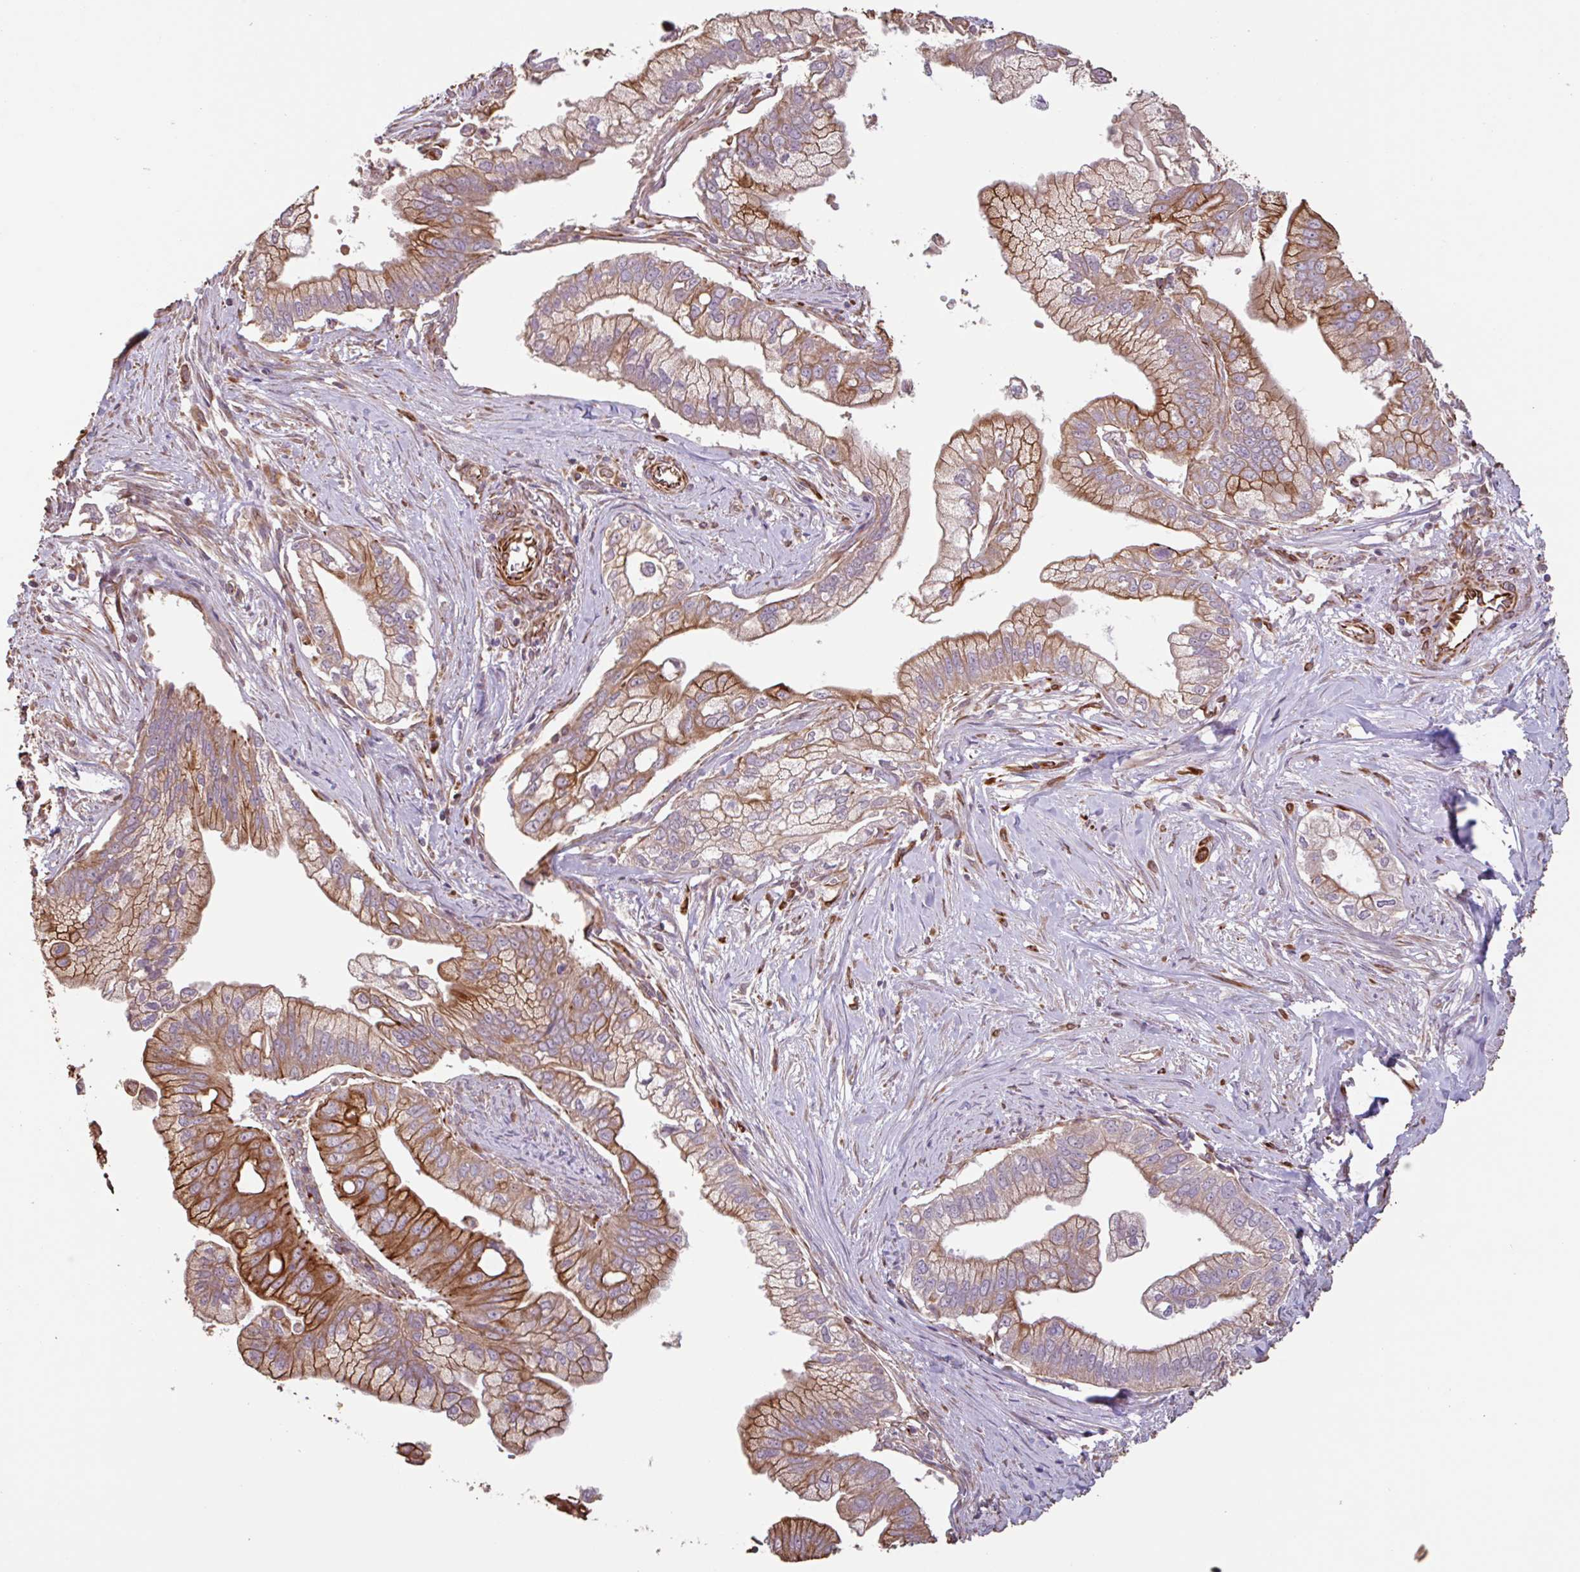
{"staining": {"intensity": "moderate", "quantity": ">75%", "location": "cytoplasmic/membranous"}, "tissue": "pancreatic cancer", "cell_type": "Tumor cells", "image_type": "cancer", "snomed": [{"axis": "morphology", "description": "Adenocarcinoma, NOS"}, {"axis": "topography", "description": "Pancreas"}], "caption": "Immunohistochemical staining of human pancreatic cancer reveals moderate cytoplasmic/membranous protein expression in approximately >75% of tumor cells. (brown staining indicates protein expression, while blue staining denotes nuclei).", "gene": "ZNF790", "patient": {"sex": "male", "age": 70}}